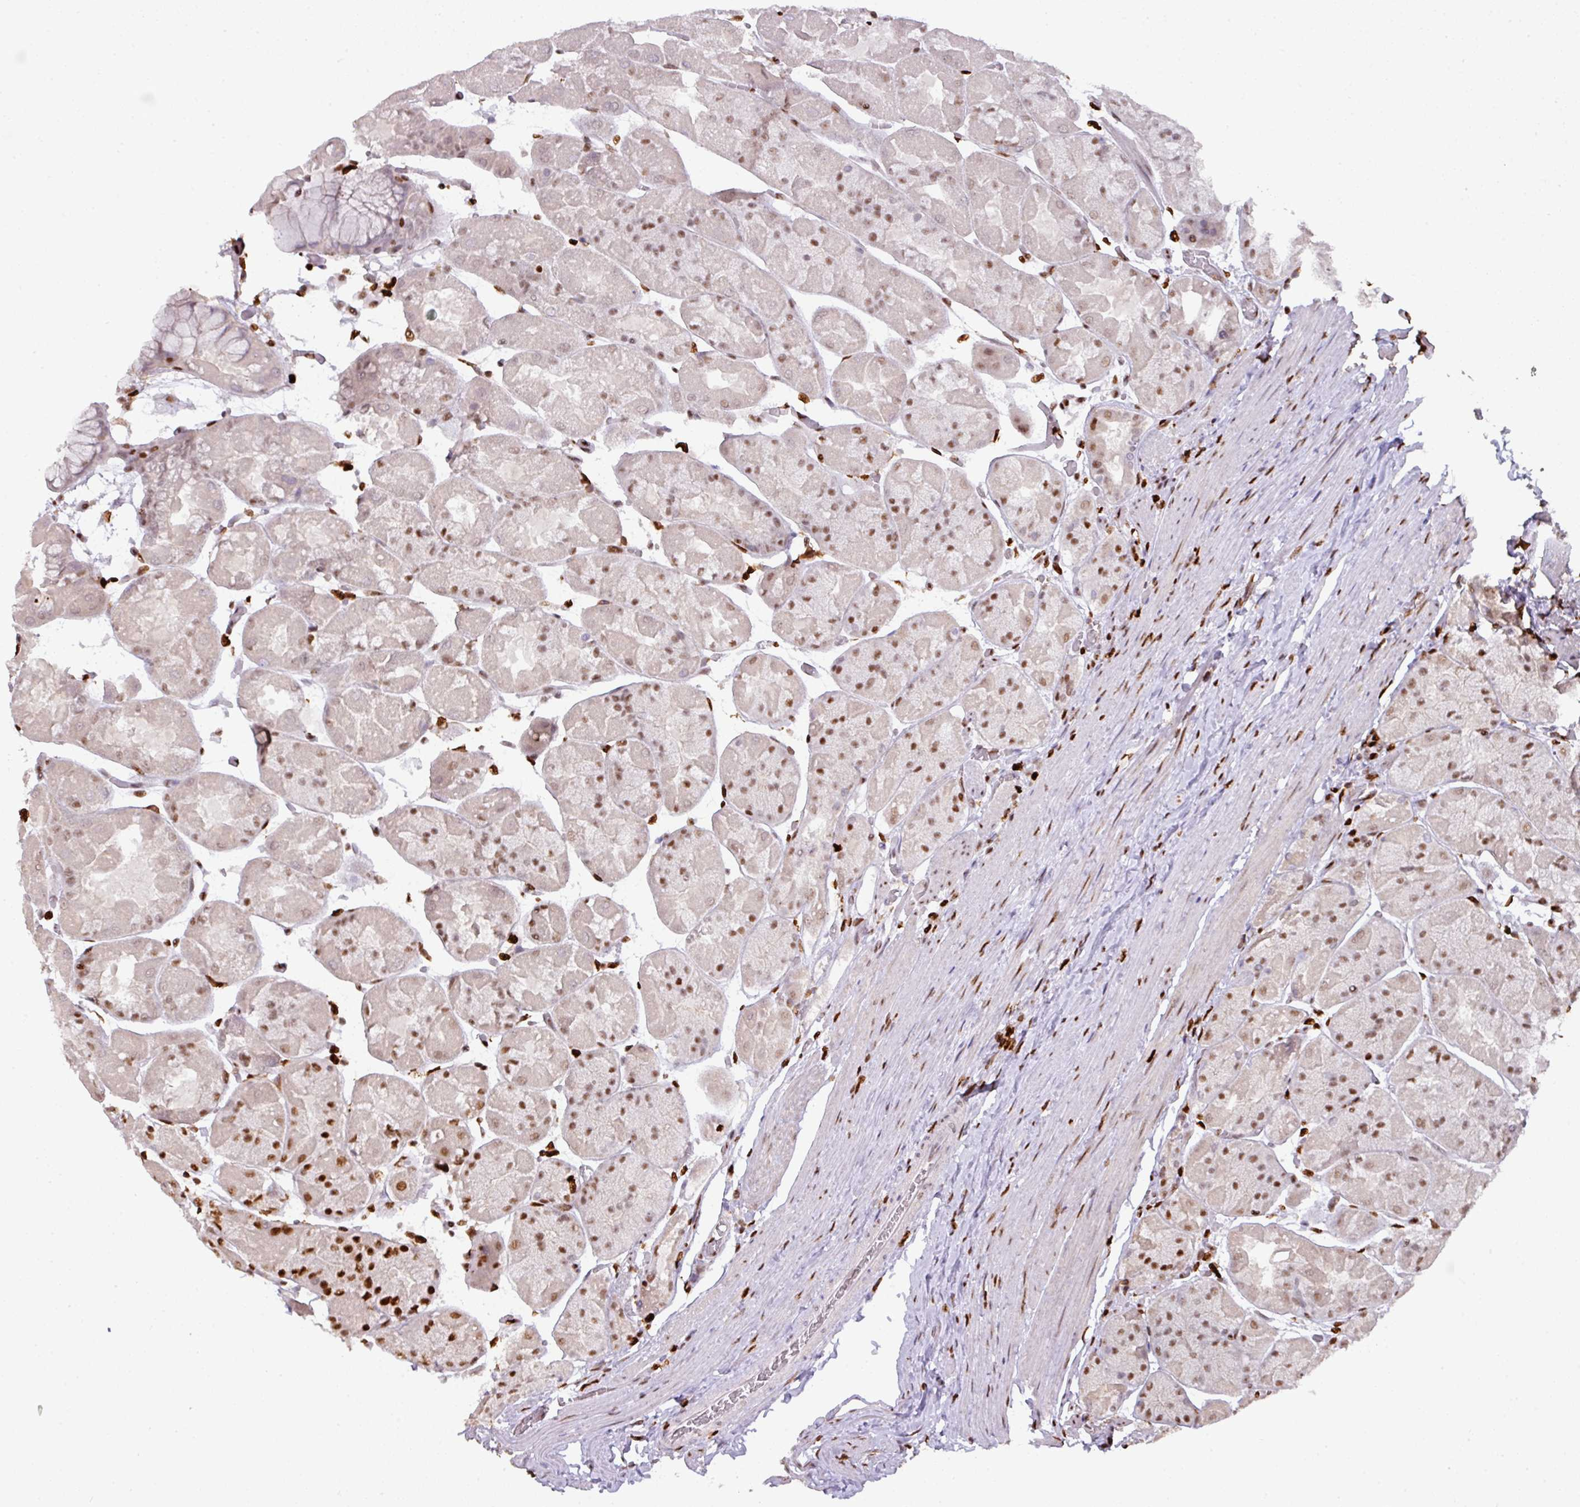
{"staining": {"intensity": "moderate", "quantity": "25%-75%", "location": "nuclear"}, "tissue": "stomach", "cell_type": "Glandular cells", "image_type": "normal", "snomed": [{"axis": "morphology", "description": "Normal tissue, NOS"}, {"axis": "topography", "description": "Stomach"}], "caption": "Stomach was stained to show a protein in brown. There is medium levels of moderate nuclear expression in about 25%-75% of glandular cells. (DAB (3,3'-diaminobenzidine) IHC, brown staining for protein, blue staining for nuclei).", "gene": "SAMHD1", "patient": {"sex": "female", "age": 61}}